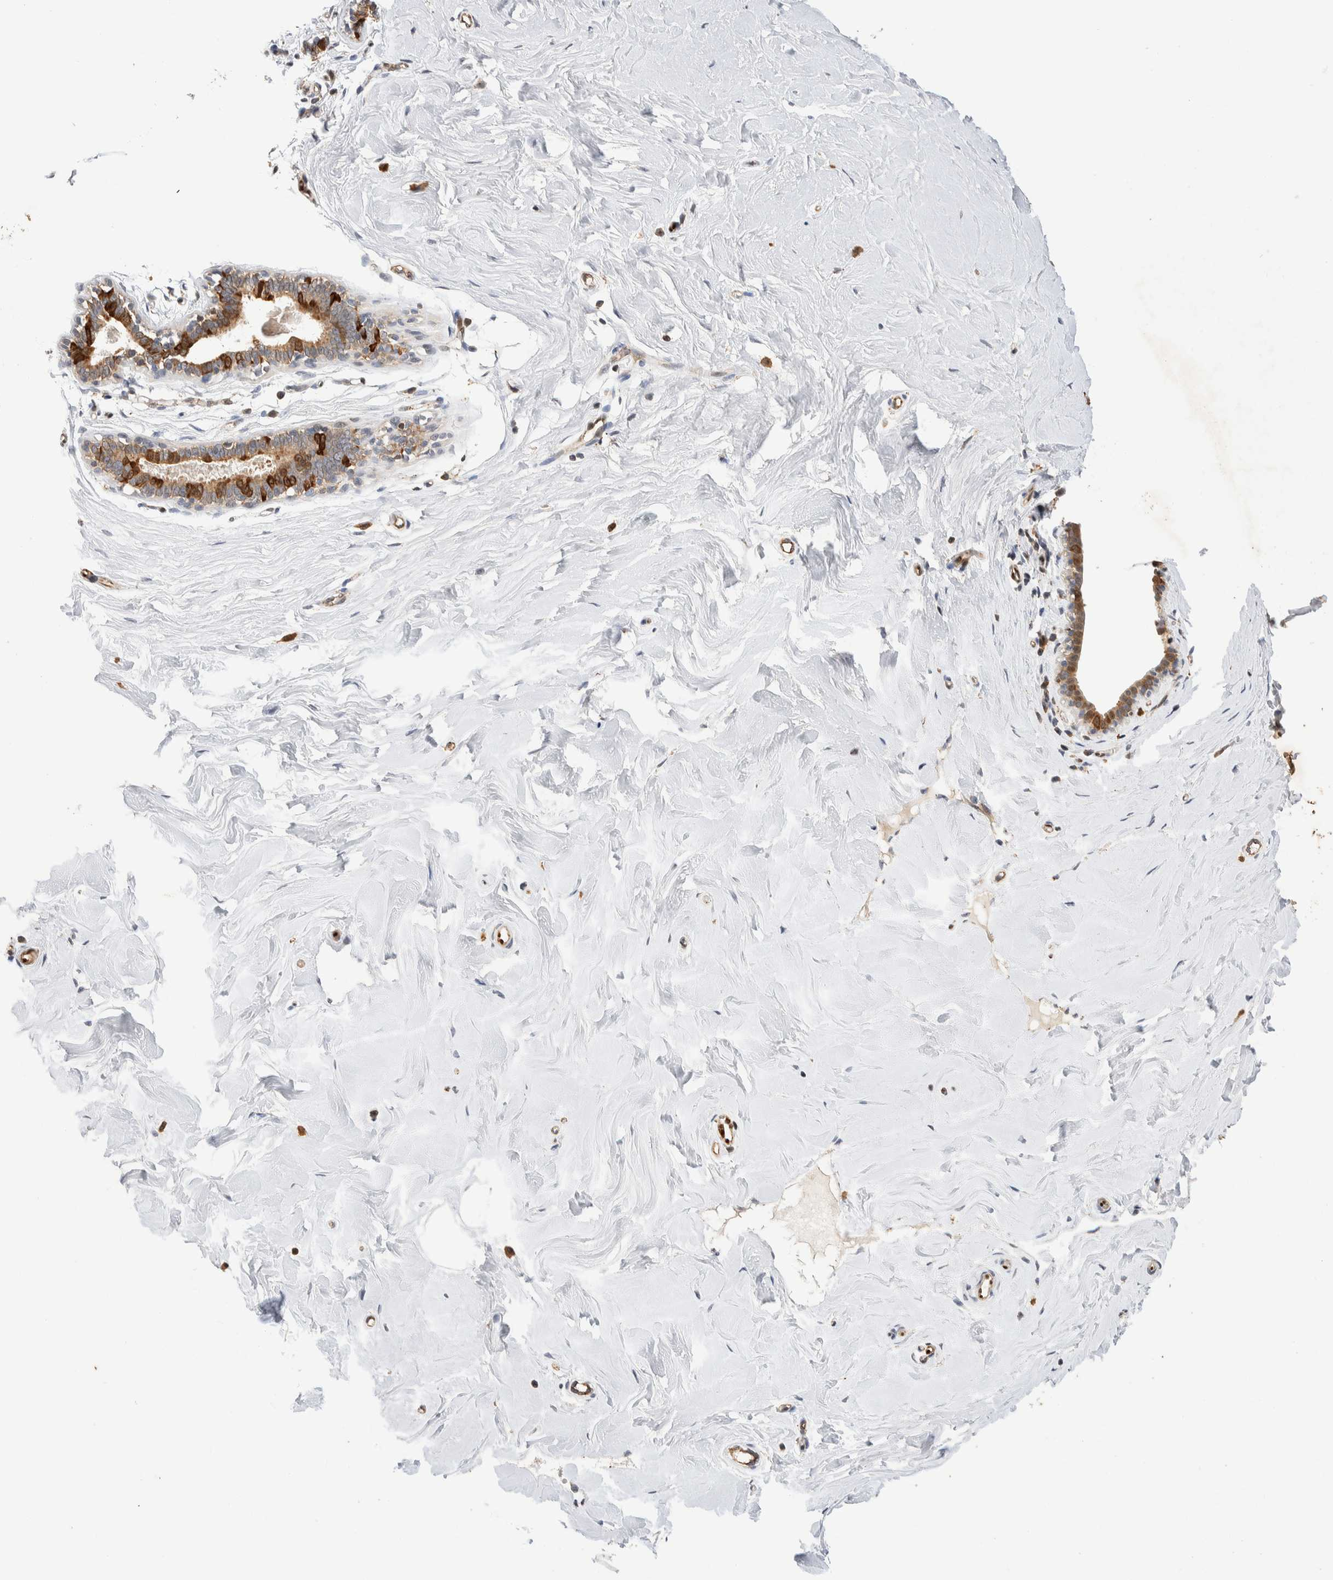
{"staining": {"intensity": "negative", "quantity": "none", "location": "none"}, "tissue": "breast", "cell_type": "Adipocytes", "image_type": "normal", "snomed": [{"axis": "morphology", "description": "Normal tissue, NOS"}, {"axis": "topography", "description": "Breast"}], "caption": "Adipocytes are negative for protein expression in normal human breast. (DAB (3,3'-diaminobenzidine) IHC, high magnification).", "gene": "NSMAF", "patient": {"sex": "female", "age": 23}}